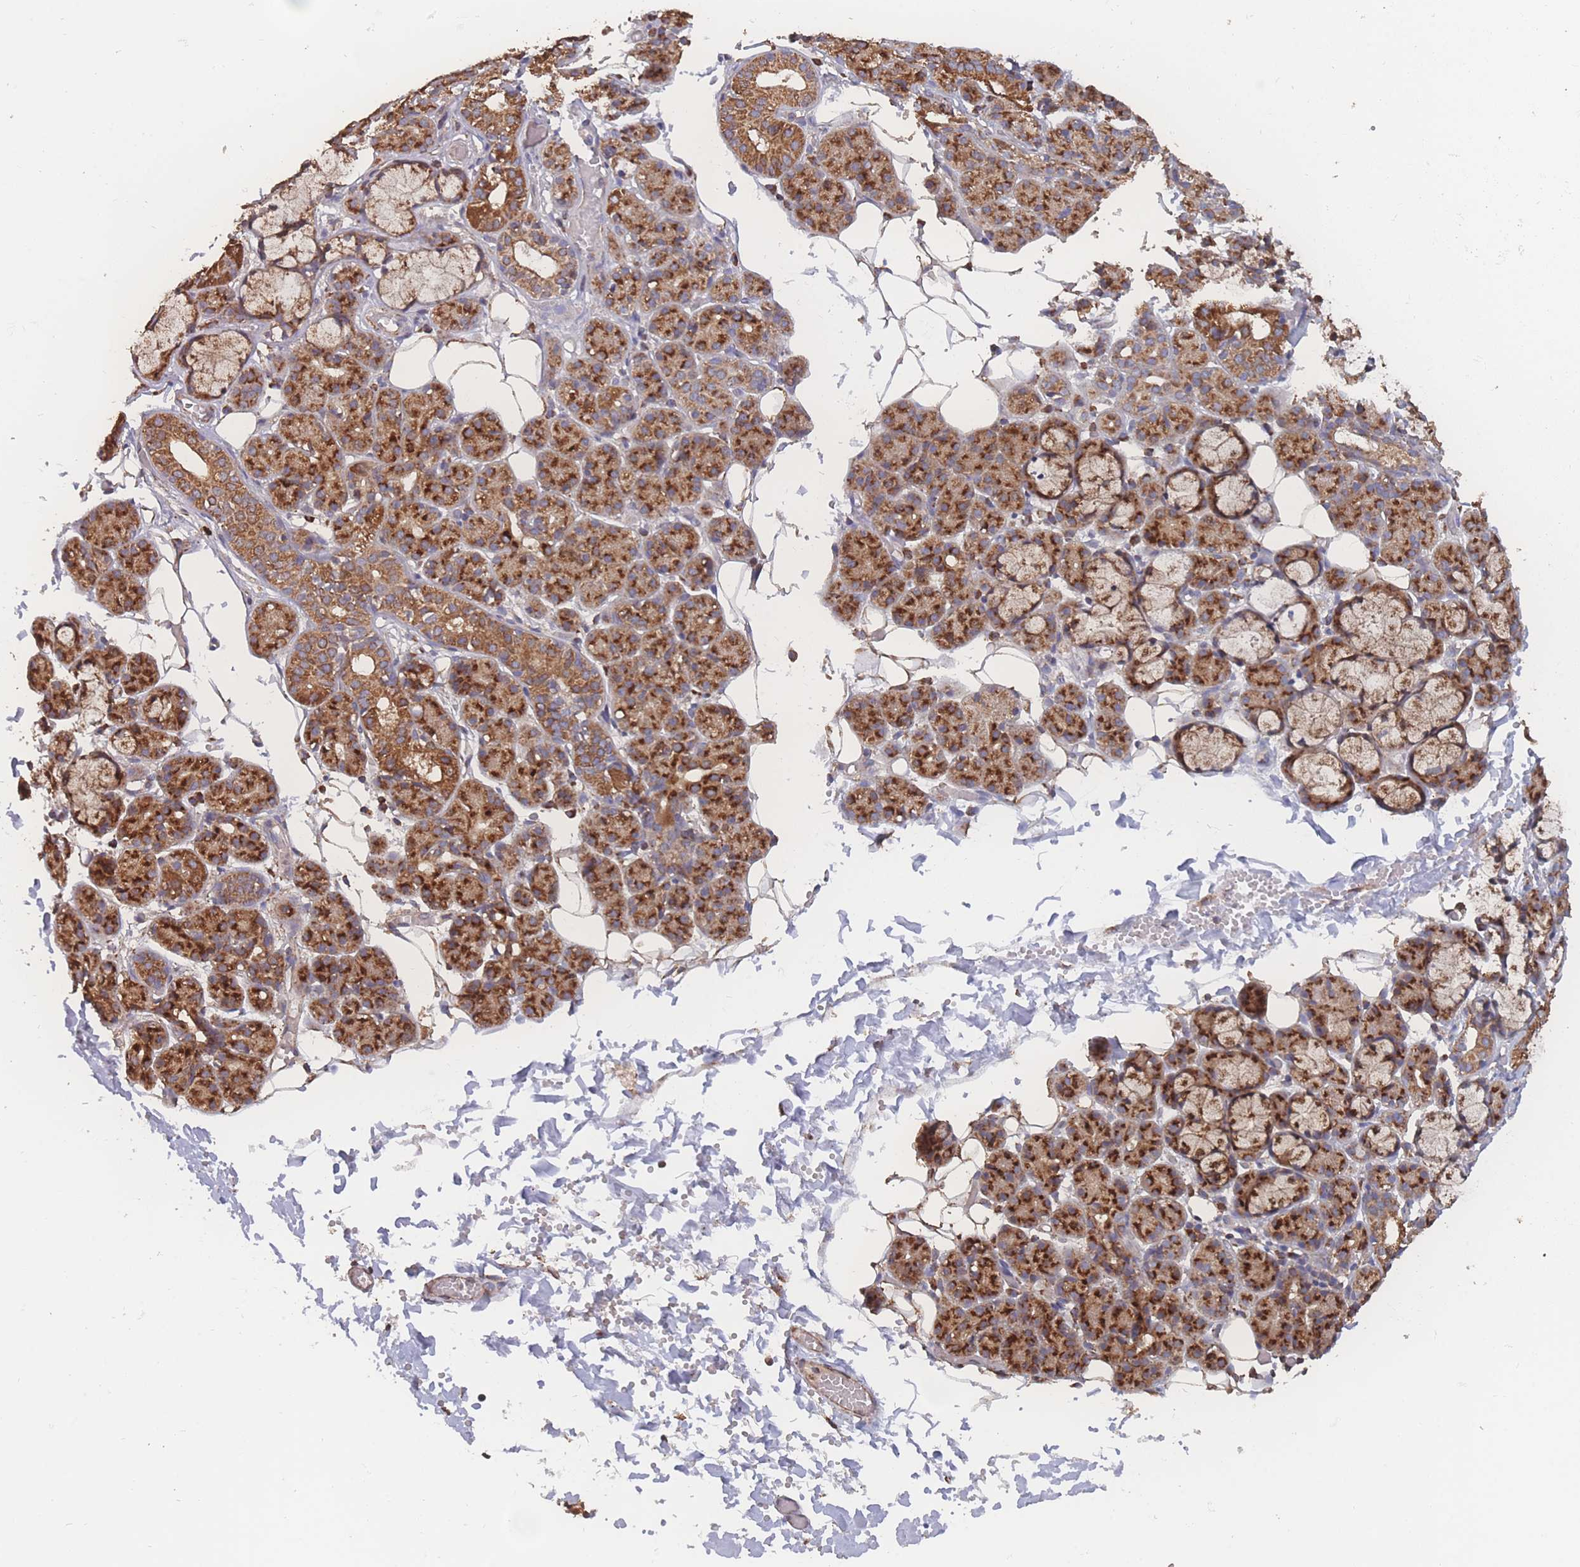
{"staining": {"intensity": "strong", "quantity": ">75%", "location": "cytoplasmic/membranous"}, "tissue": "salivary gland", "cell_type": "Glandular cells", "image_type": "normal", "snomed": [{"axis": "morphology", "description": "Normal tissue, NOS"}, {"axis": "topography", "description": "Salivary gland"}], "caption": "Immunohistochemistry (IHC) image of unremarkable salivary gland stained for a protein (brown), which displays high levels of strong cytoplasmic/membranous positivity in about >75% of glandular cells.", "gene": "SGSM3", "patient": {"sex": "male", "age": 63}}